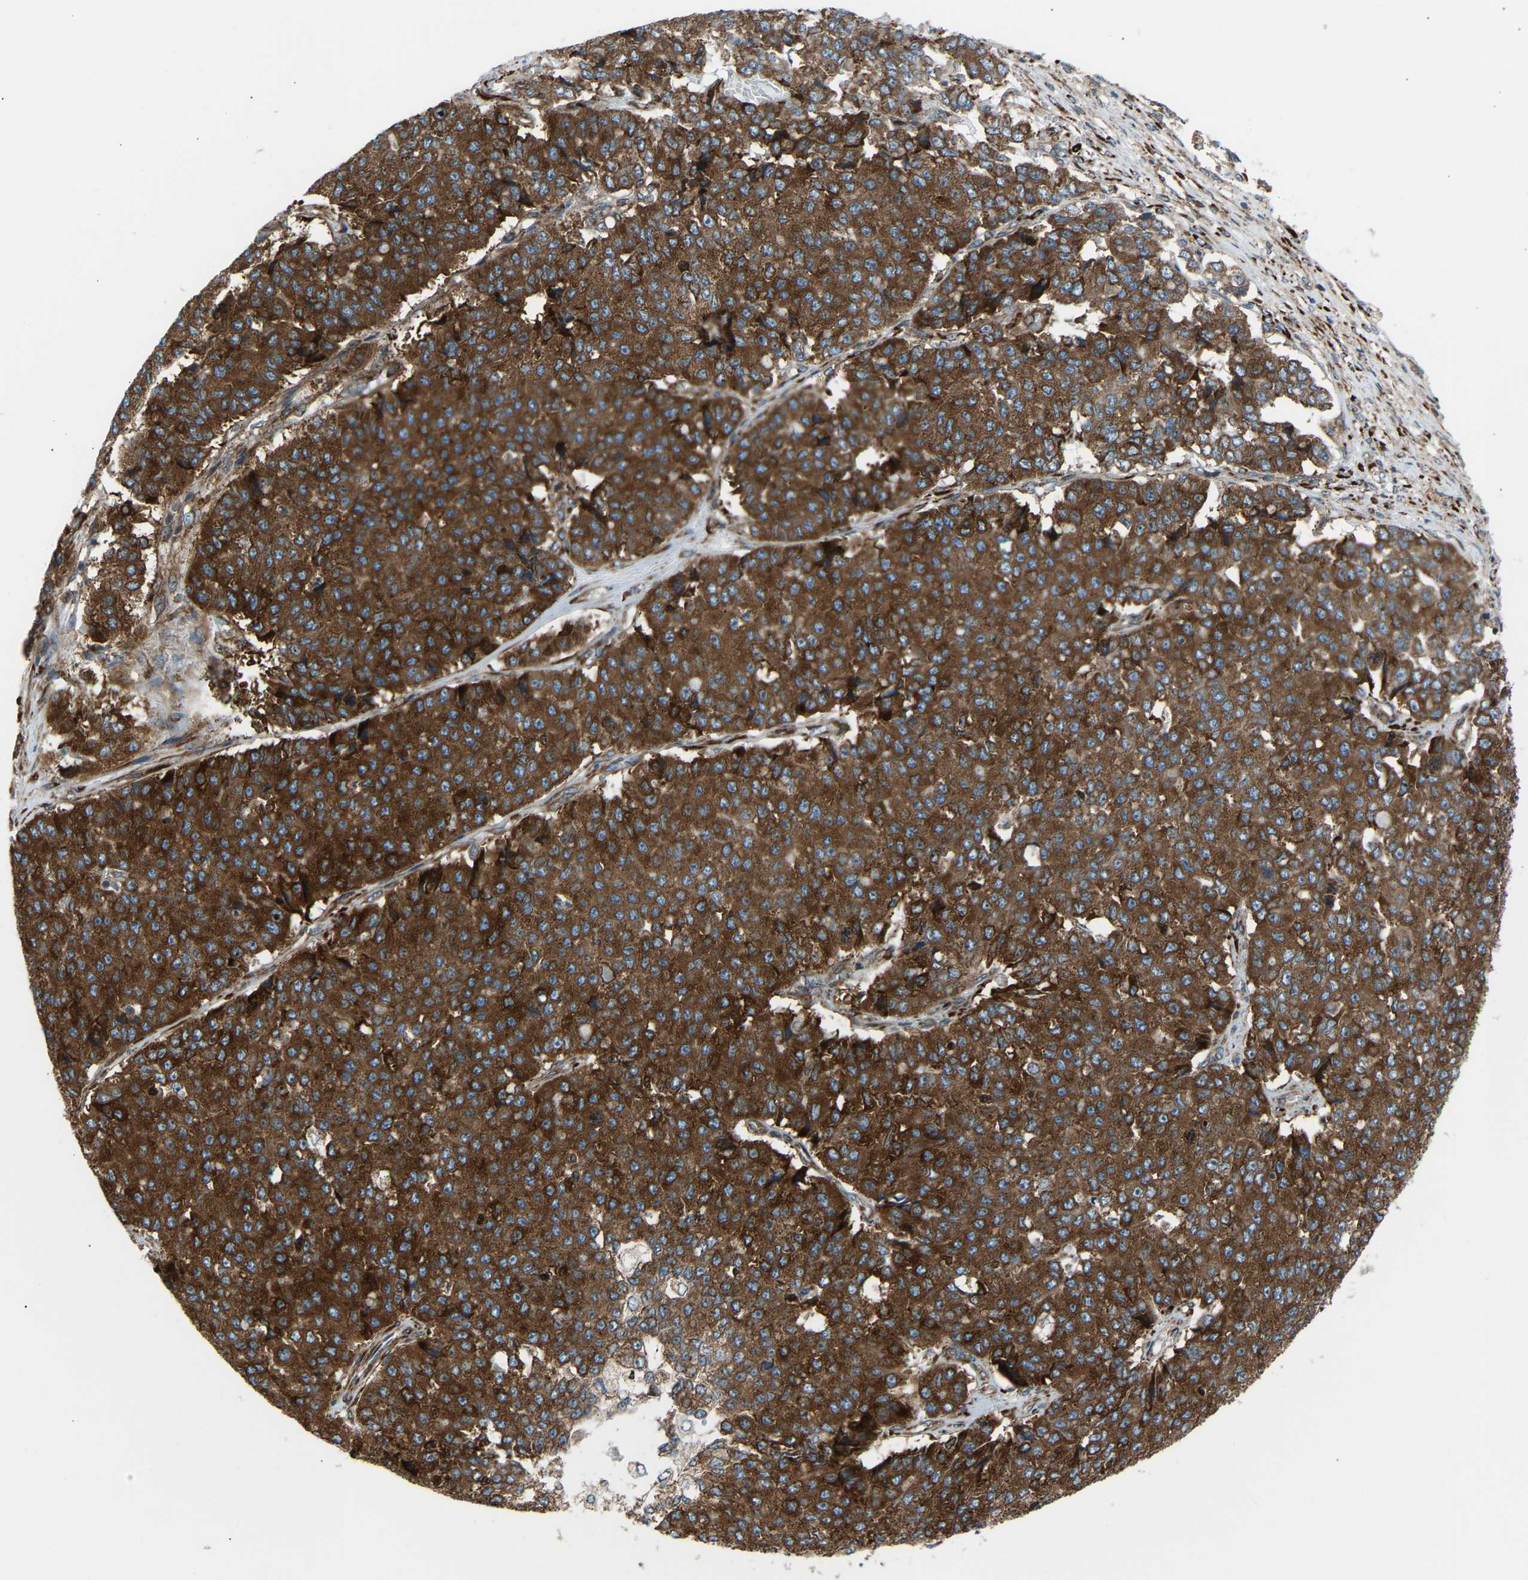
{"staining": {"intensity": "strong", "quantity": ">75%", "location": "cytoplasmic/membranous"}, "tissue": "pancreatic cancer", "cell_type": "Tumor cells", "image_type": "cancer", "snomed": [{"axis": "morphology", "description": "Adenocarcinoma, NOS"}, {"axis": "topography", "description": "Pancreas"}], "caption": "The histopathology image shows staining of pancreatic adenocarcinoma, revealing strong cytoplasmic/membranous protein staining (brown color) within tumor cells.", "gene": "VPS41", "patient": {"sex": "male", "age": 50}}